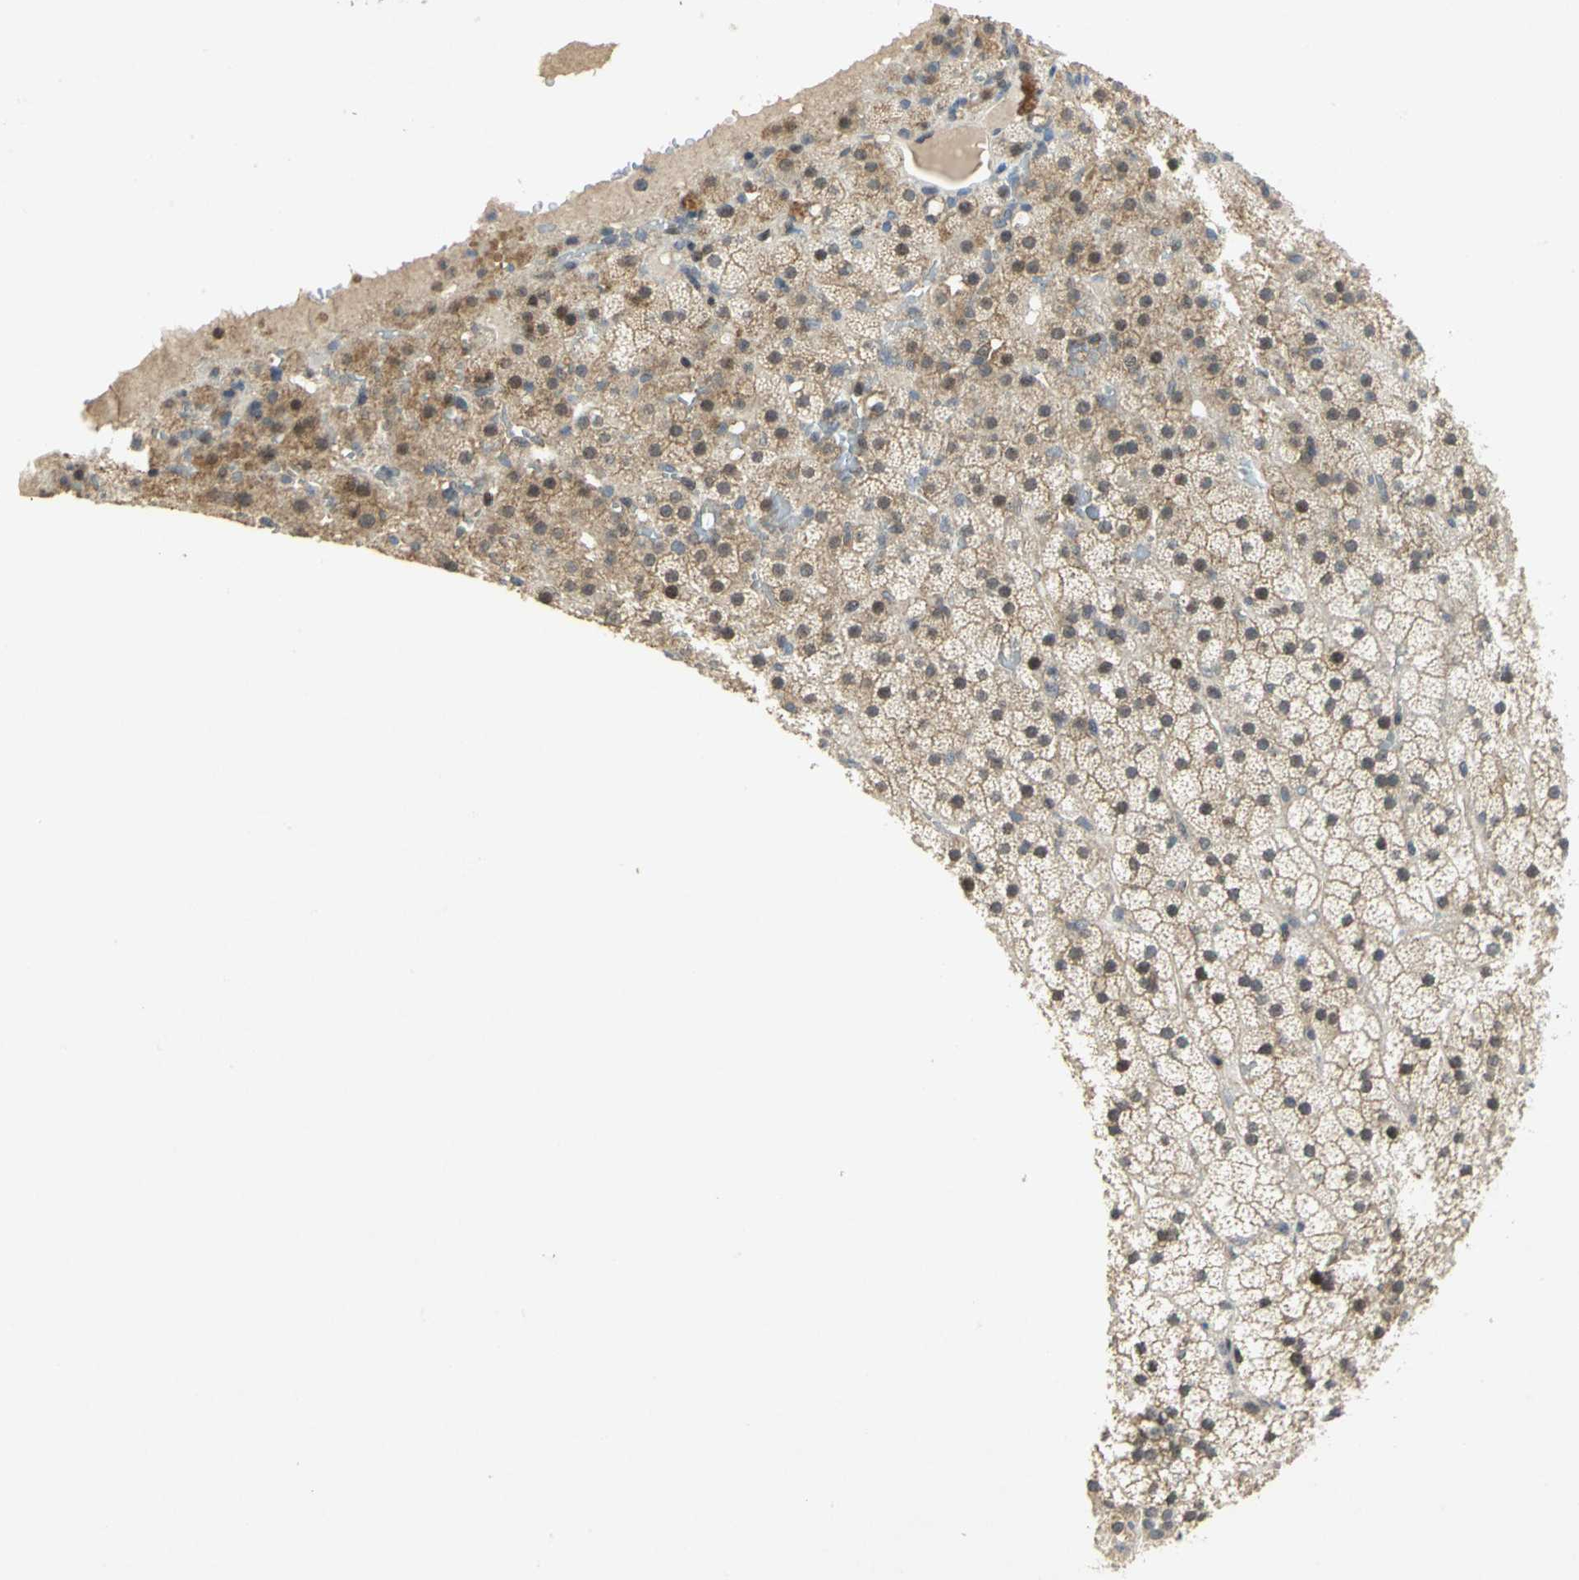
{"staining": {"intensity": "moderate", "quantity": ">75%", "location": "cytoplasmic/membranous,nuclear"}, "tissue": "adrenal gland", "cell_type": "Glandular cells", "image_type": "normal", "snomed": [{"axis": "morphology", "description": "Normal tissue, NOS"}, {"axis": "topography", "description": "Adrenal gland"}], "caption": "Adrenal gland stained with immunohistochemistry (IHC) shows moderate cytoplasmic/membranous,nuclear positivity in about >75% of glandular cells.", "gene": "PPIA", "patient": {"sex": "male", "age": 35}}